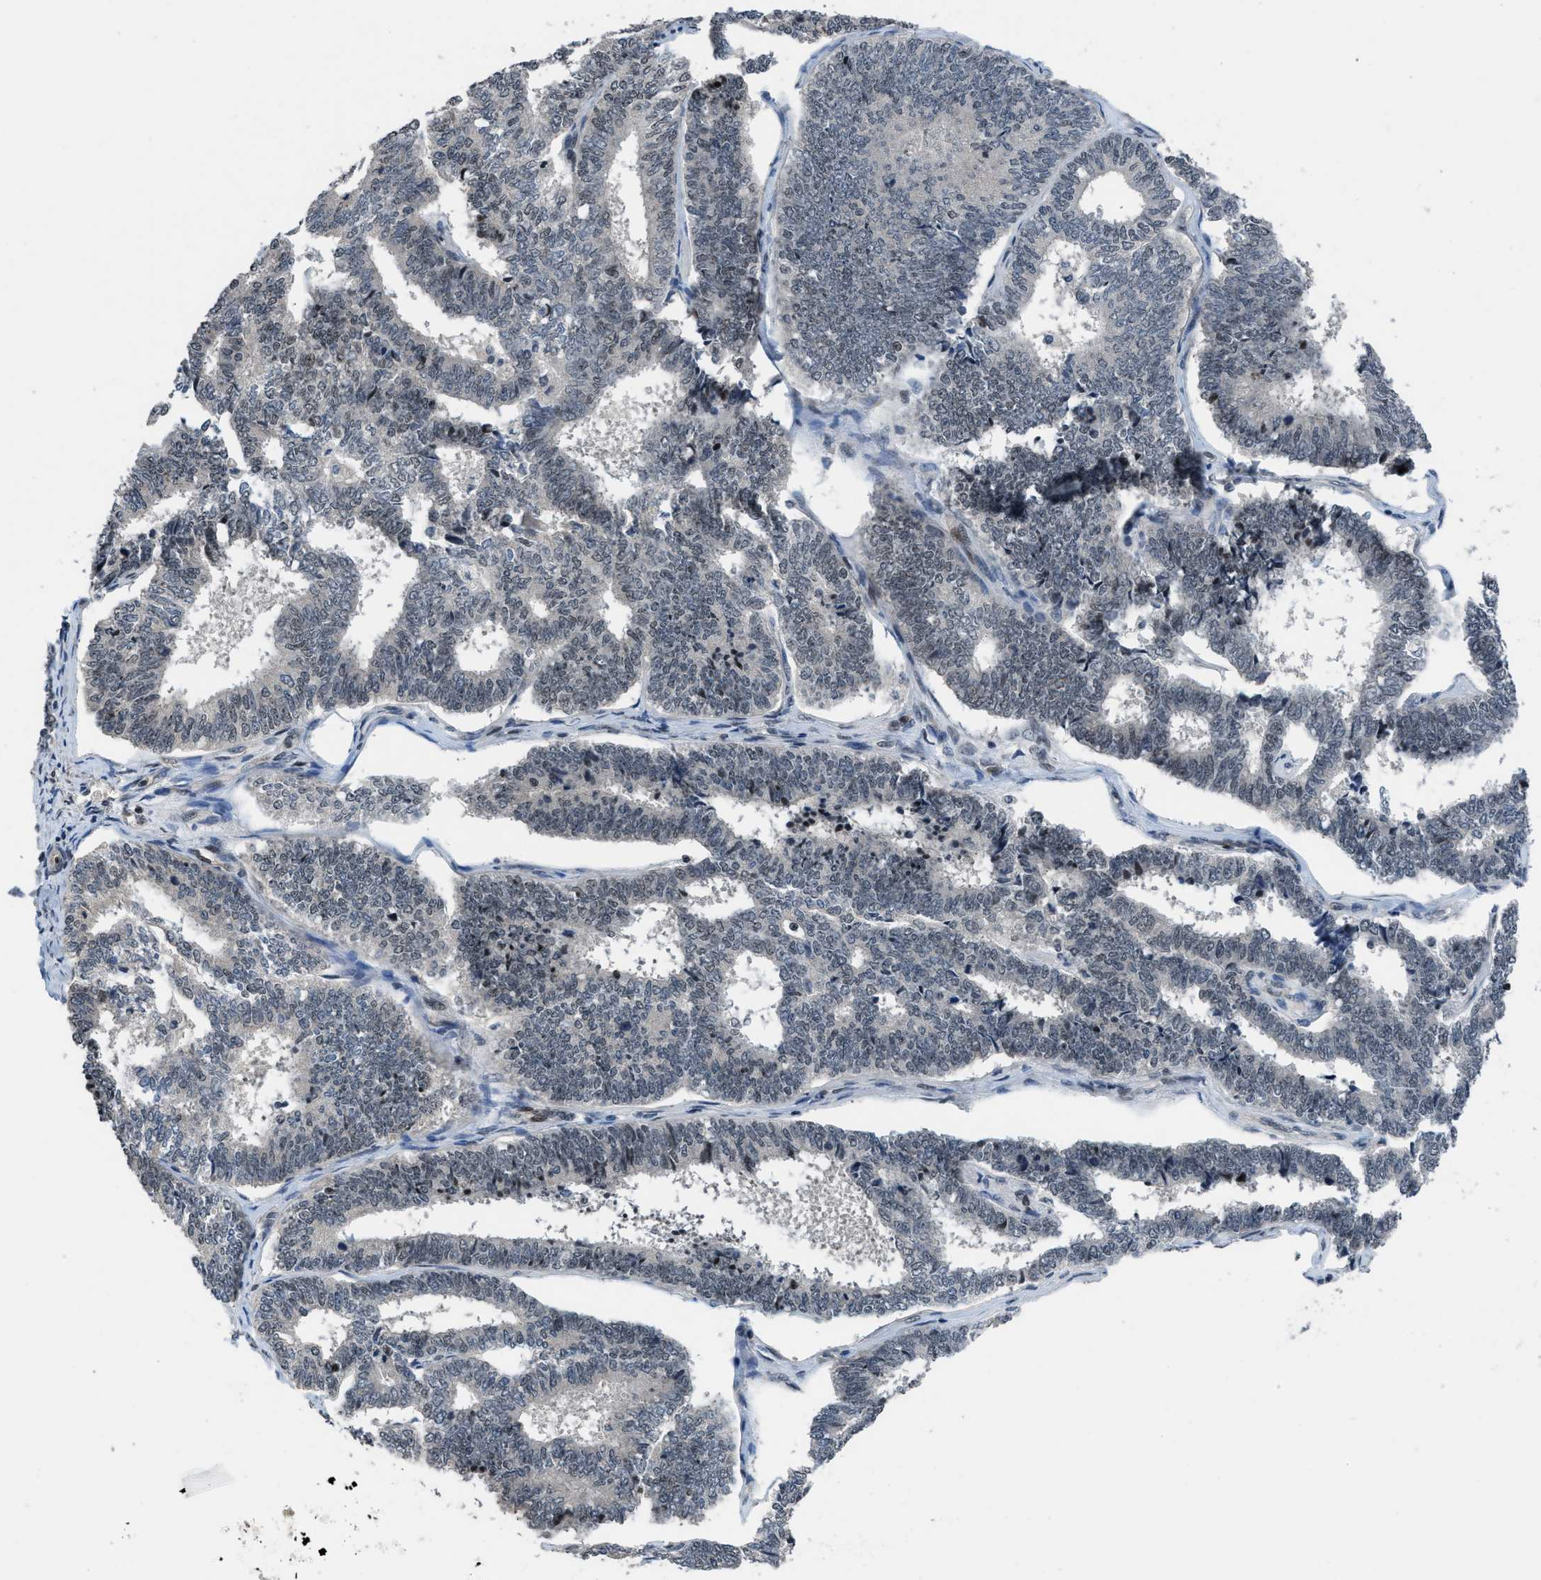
{"staining": {"intensity": "weak", "quantity": "<25%", "location": "nuclear"}, "tissue": "endometrial cancer", "cell_type": "Tumor cells", "image_type": "cancer", "snomed": [{"axis": "morphology", "description": "Adenocarcinoma, NOS"}, {"axis": "topography", "description": "Endometrium"}], "caption": "Immunohistochemical staining of human endometrial adenocarcinoma demonstrates no significant staining in tumor cells.", "gene": "SETD5", "patient": {"sex": "female", "age": 70}}